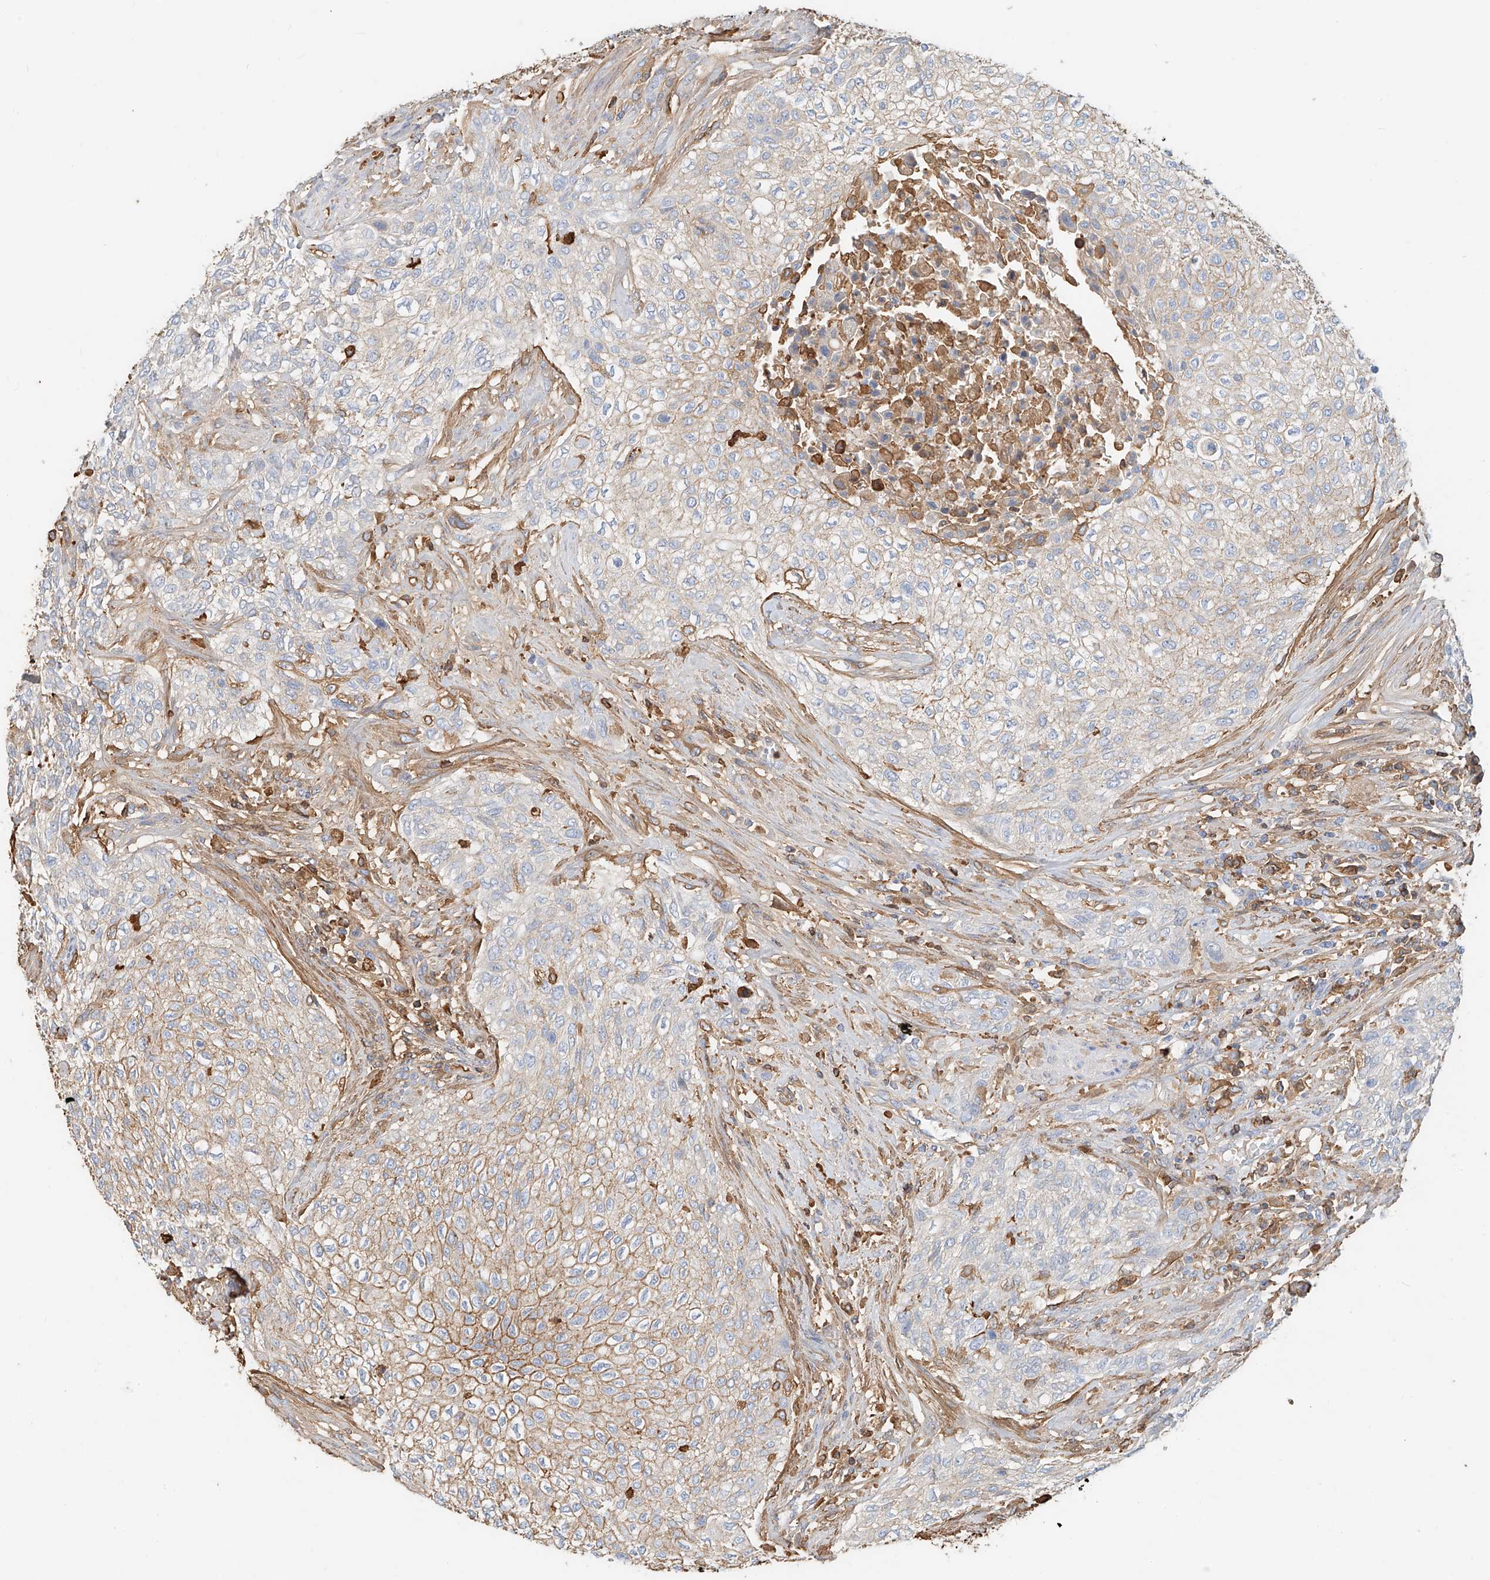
{"staining": {"intensity": "moderate", "quantity": "<25%", "location": "cytoplasmic/membranous"}, "tissue": "urothelial cancer", "cell_type": "Tumor cells", "image_type": "cancer", "snomed": [{"axis": "morphology", "description": "Urothelial carcinoma, High grade"}, {"axis": "topography", "description": "Urinary bladder"}], "caption": "This photomicrograph reveals urothelial carcinoma (high-grade) stained with immunohistochemistry to label a protein in brown. The cytoplasmic/membranous of tumor cells show moderate positivity for the protein. Nuclei are counter-stained blue.", "gene": "ZFP30", "patient": {"sex": "male", "age": 35}}